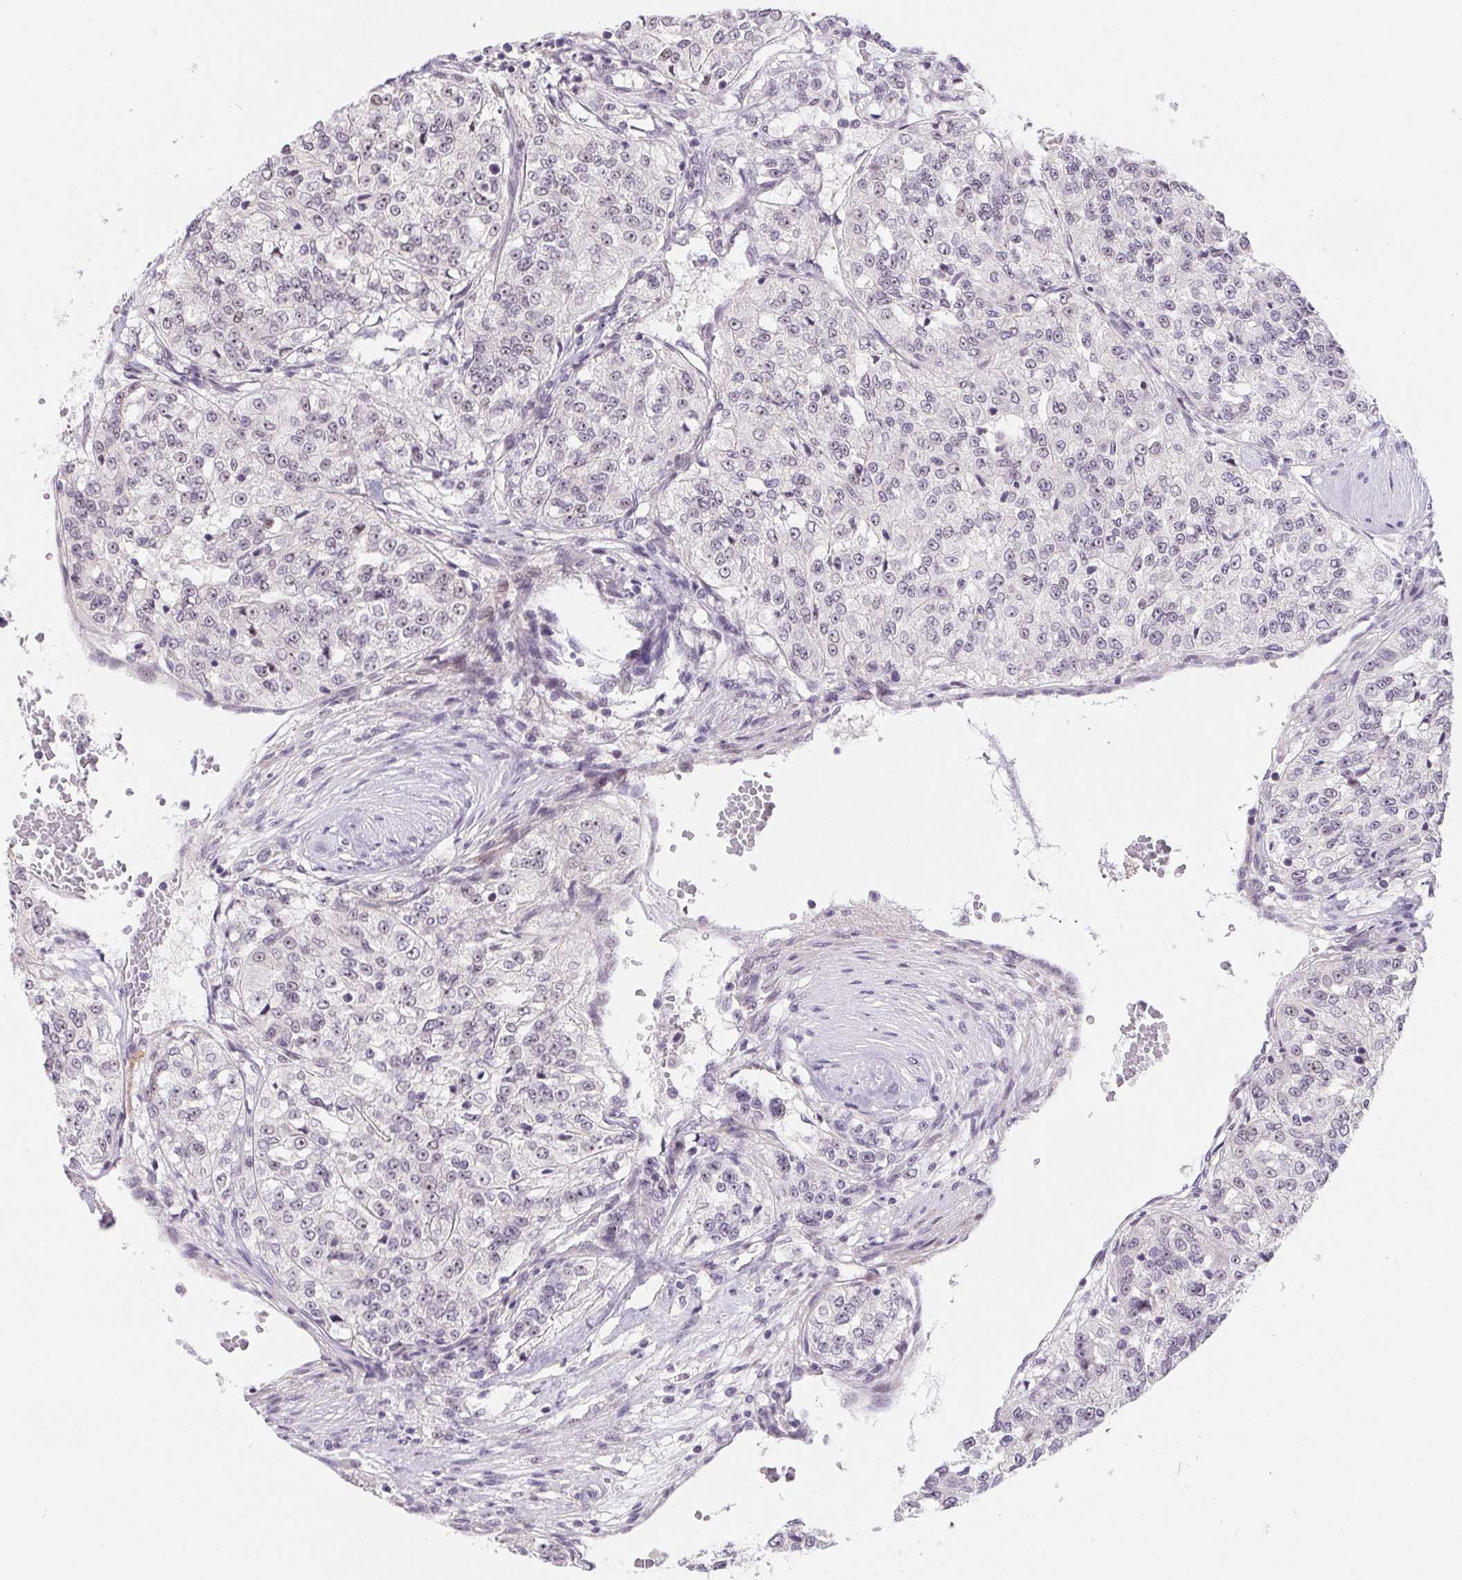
{"staining": {"intensity": "negative", "quantity": "none", "location": "none"}, "tissue": "renal cancer", "cell_type": "Tumor cells", "image_type": "cancer", "snomed": [{"axis": "morphology", "description": "Adenocarcinoma, NOS"}, {"axis": "topography", "description": "Kidney"}], "caption": "Photomicrograph shows no protein staining in tumor cells of adenocarcinoma (renal) tissue.", "gene": "LCA5L", "patient": {"sex": "female", "age": 63}}